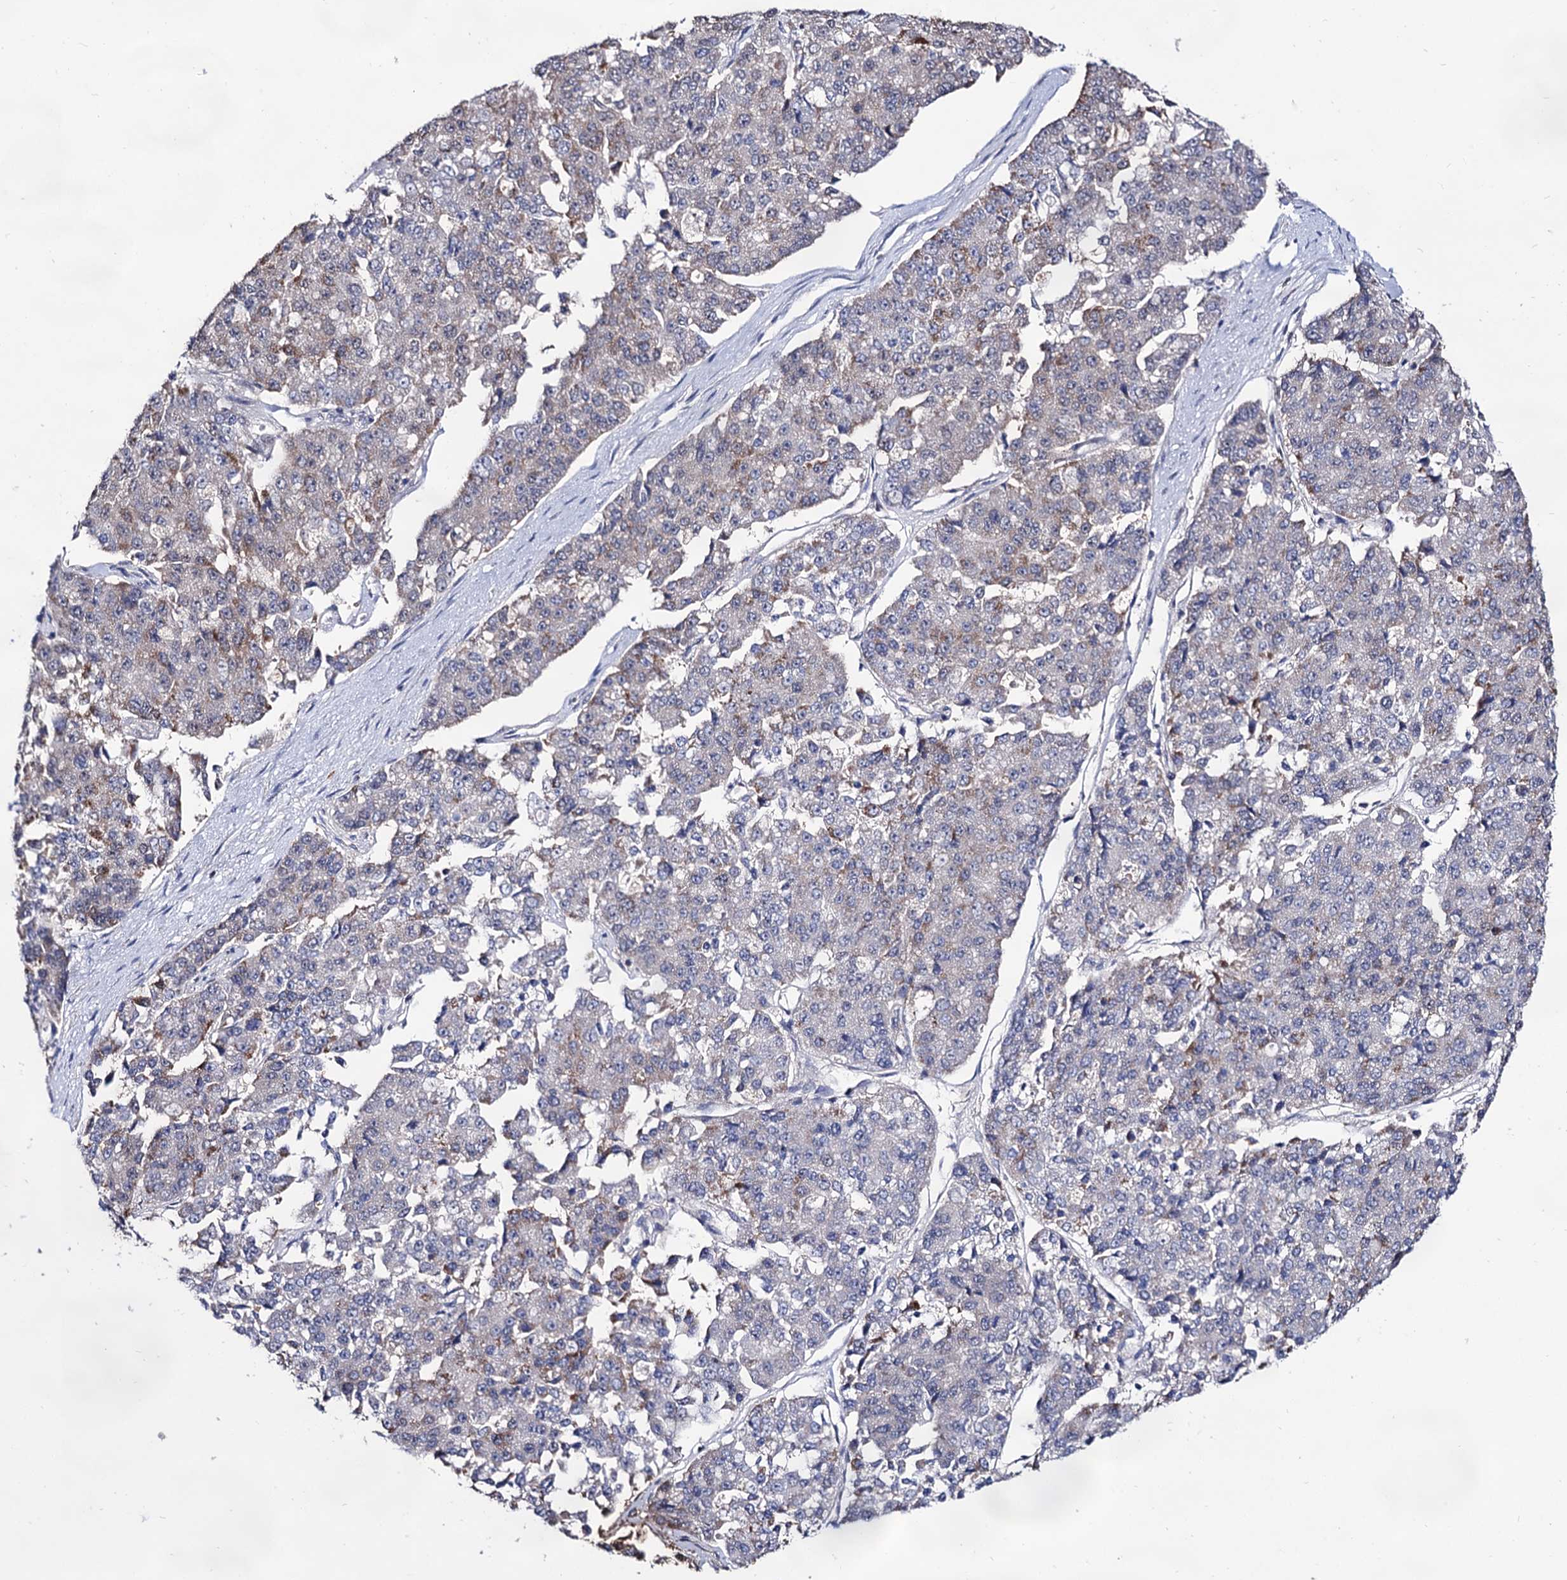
{"staining": {"intensity": "negative", "quantity": "none", "location": "none"}, "tissue": "pancreatic cancer", "cell_type": "Tumor cells", "image_type": "cancer", "snomed": [{"axis": "morphology", "description": "Adenocarcinoma, NOS"}, {"axis": "topography", "description": "Pancreas"}], "caption": "Tumor cells show no significant positivity in pancreatic adenocarcinoma.", "gene": "ARFIP2", "patient": {"sex": "male", "age": 50}}